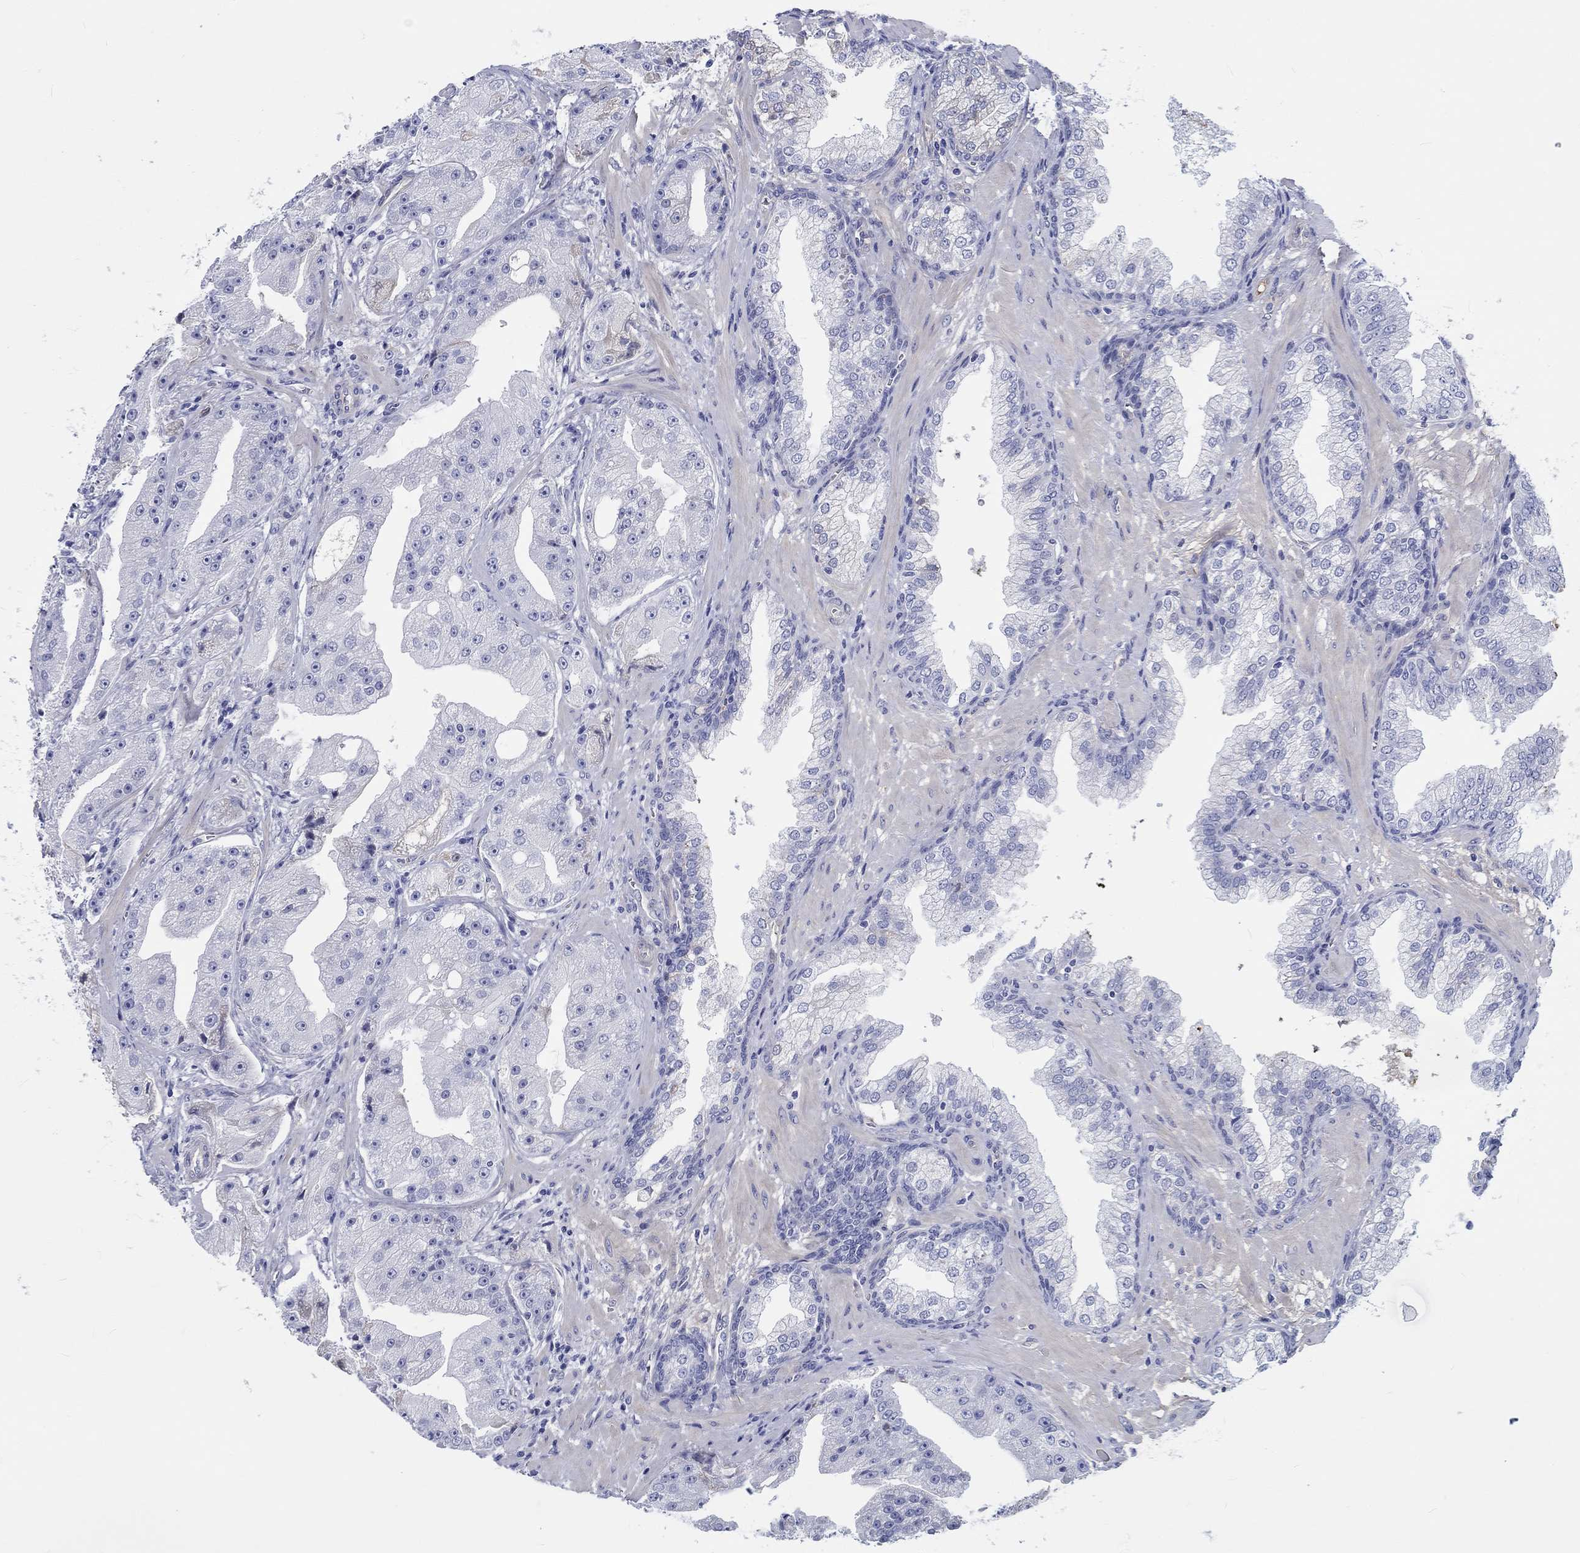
{"staining": {"intensity": "negative", "quantity": "none", "location": "none"}, "tissue": "prostate cancer", "cell_type": "Tumor cells", "image_type": "cancer", "snomed": [{"axis": "morphology", "description": "Adenocarcinoma, Low grade"}, {"axis": "topography", "description": "Prostate"}], "caption": "The immunohistochemistry photomicrograph has no significant staining in tumor cells of prostate cancer (adenocarcinoma (low-grade)) tissue.", "gene": "CDY2B", "patient": {"sex": "male", "age": 62}}